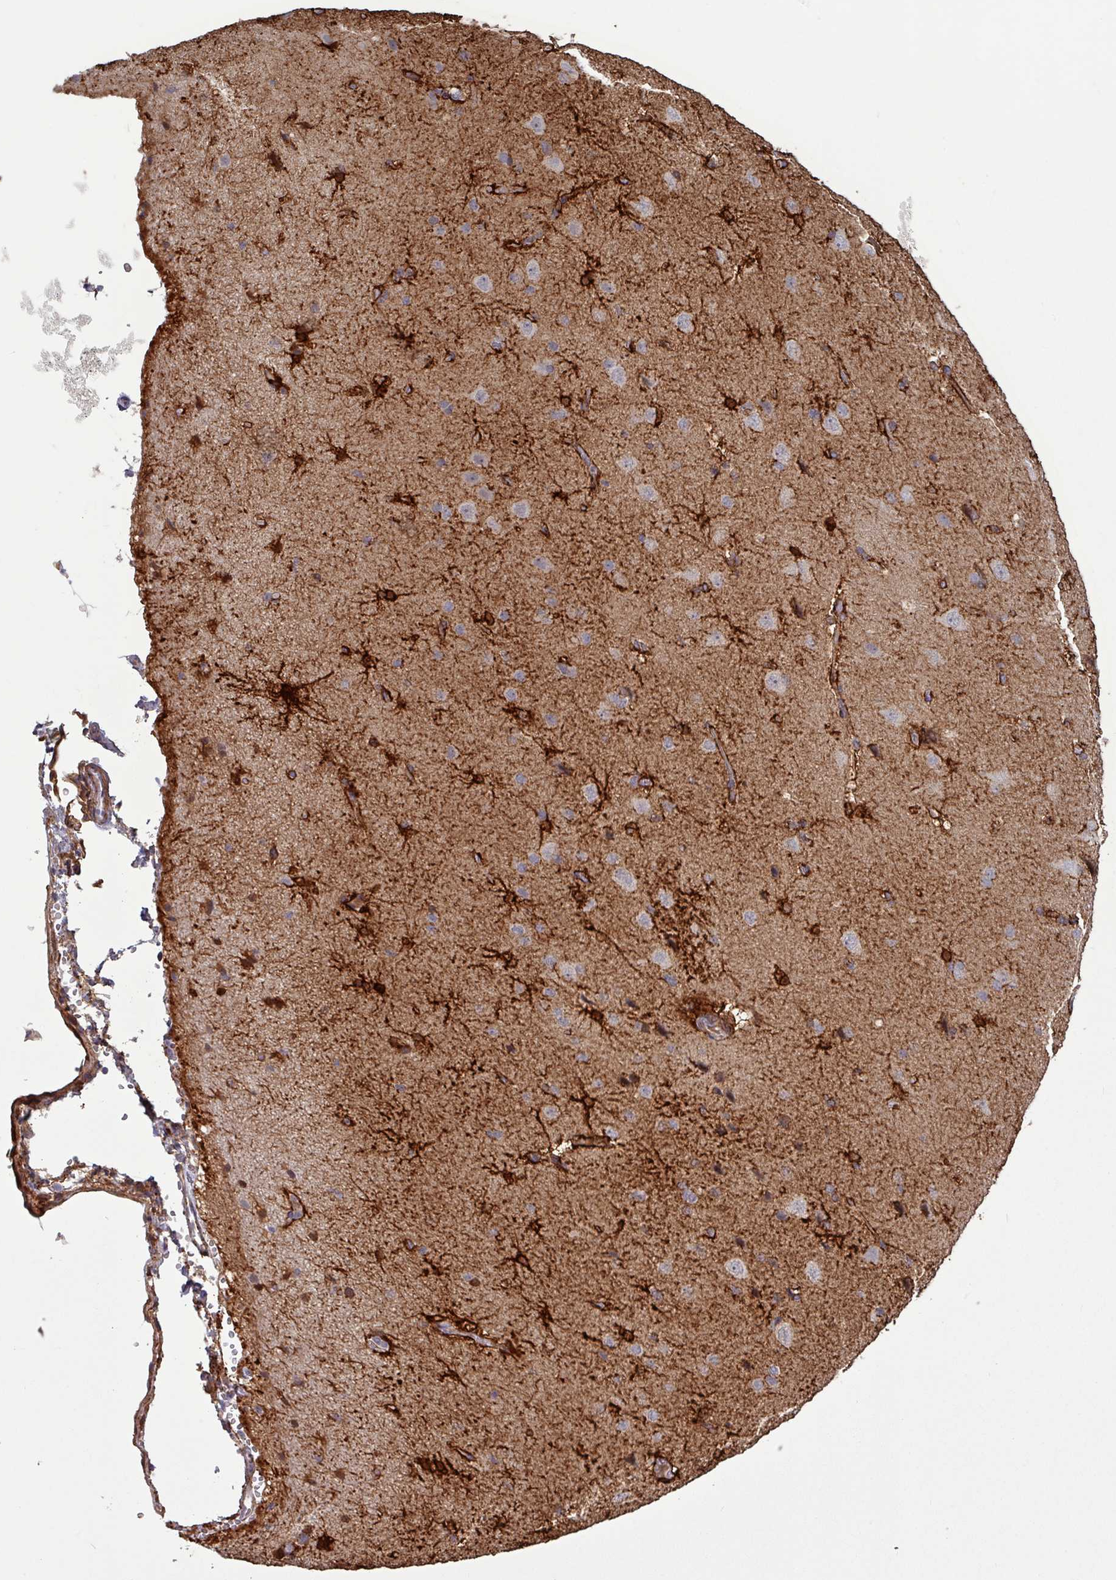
{"staining": {"intensity": "strong", "quantity": ">75%", "location": "cytoplasmic/membranous"}, "tissue": "cerebral cortex", "cell_type": "Endothelial cells", "image_type": "normal", "snomed": [{"axis": "morphology", "description": "Normal tissue, NOS"}, {"axis": "topography", "description": "Cerebral cortex"}], "caption": "Normal cerebral cortex demonstrates strong cytoplasmic/membranous positivity in about >75% of endothelial cells (DAB (3,3'-diaminobenzidine) = brown stain, brightfield microscopy at high magnification)..", "gene": "PCED1A", "patient": {"sex": "male", "age": 62}}